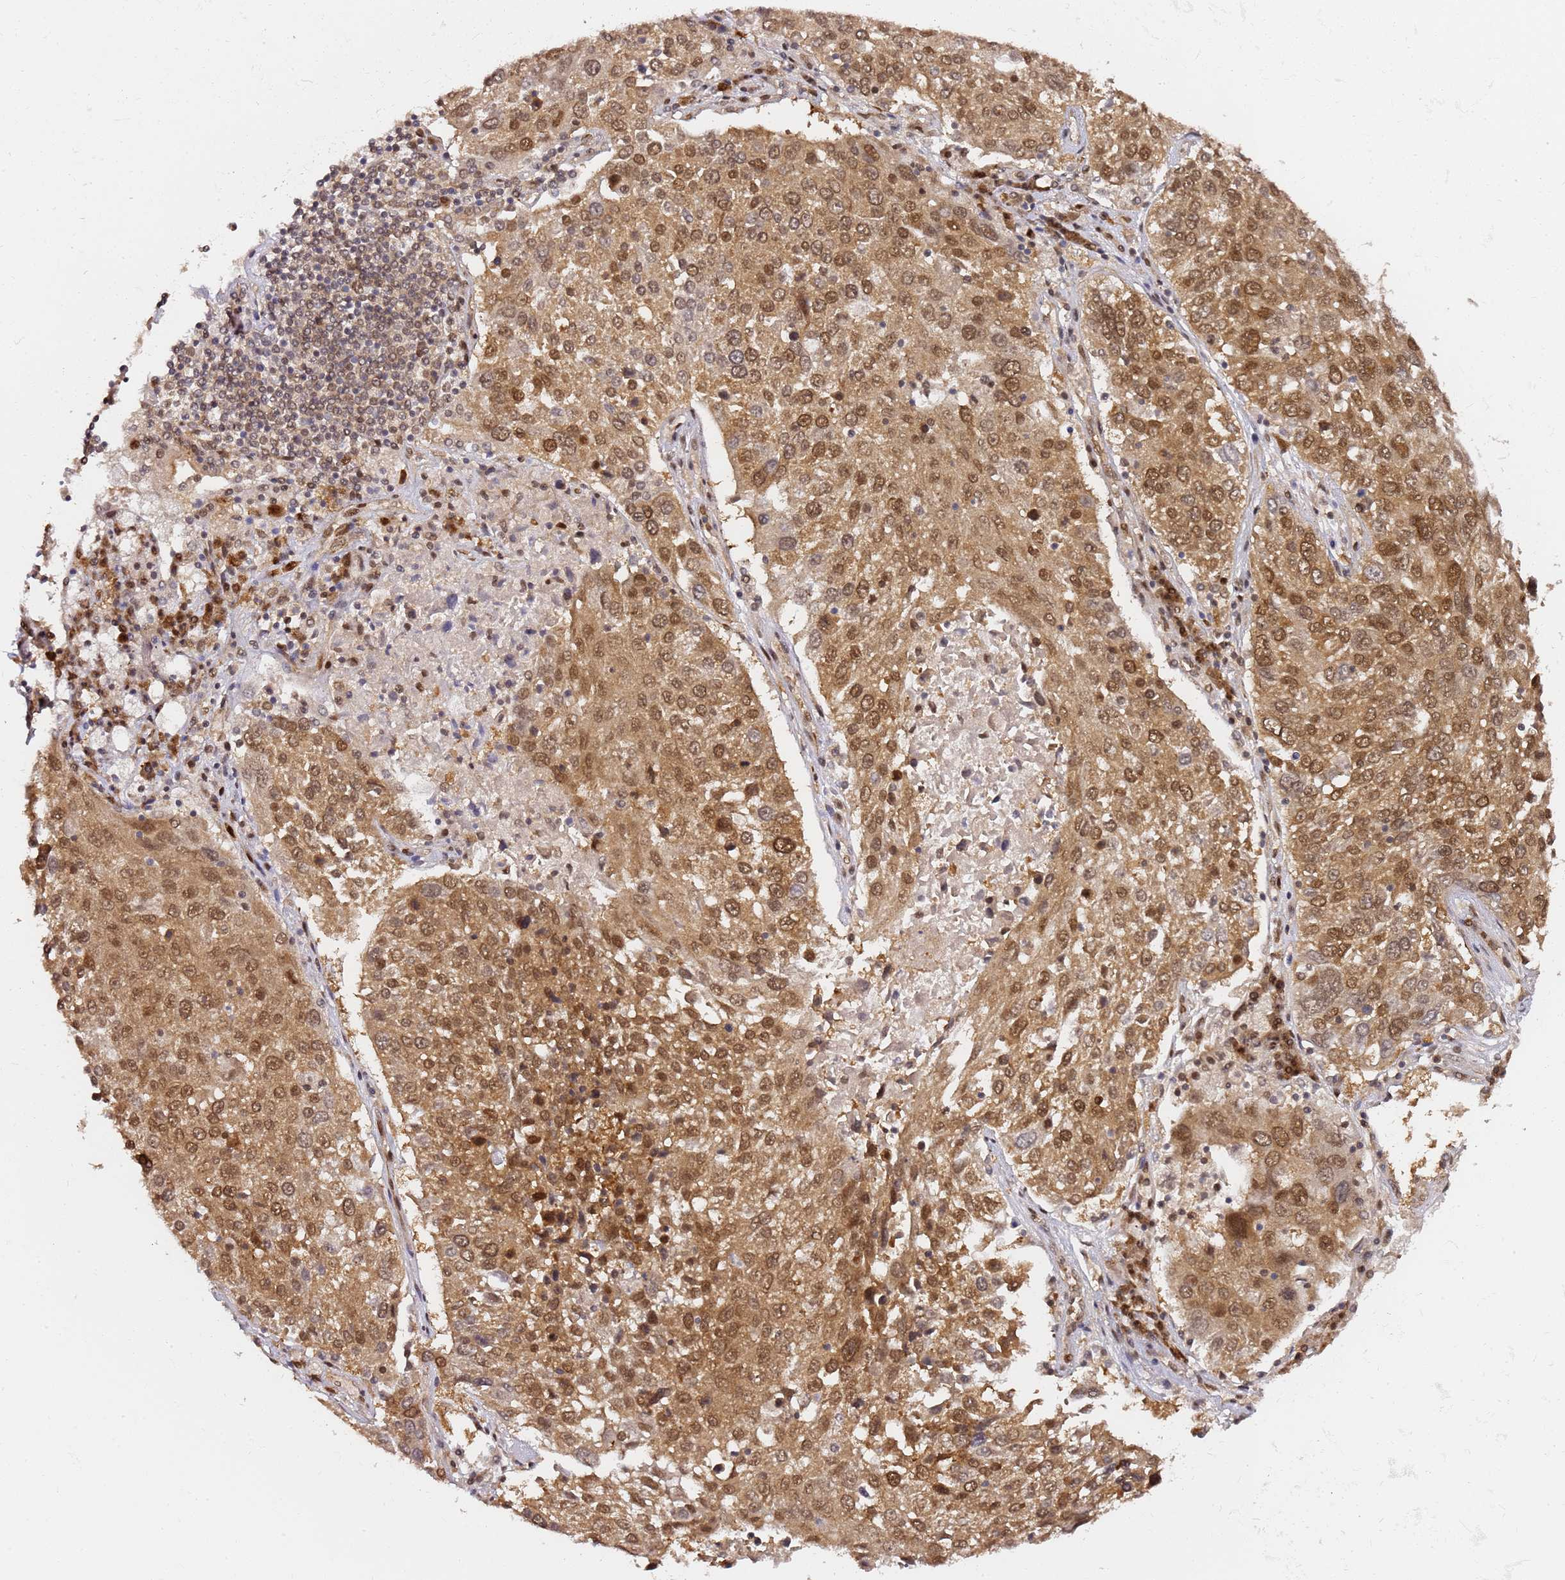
{"staining": {"intensity": "moderate", "quantity": ">75%", "location": "cytoplasmic/membranous,nuclear"}, "tissue": "lung cancer", "cell_type": "Tumor cells", "image_type": "cancer", "snomed": [{"axis": "morphology", "description": "Squamous cell carcinoma, NOS"}, {"axis": "topography", "description": "Lung"}], "caption": "Brown immunohistochemical staining in squamous cell carcinoma (lung) displays moderate cytoplasmic/membranous and nuclear staining in about >75% of tumor cells. Nuclei are stained in blue.", "gene": "RGS18", "patient": {"sex": "male", "age": 65}}